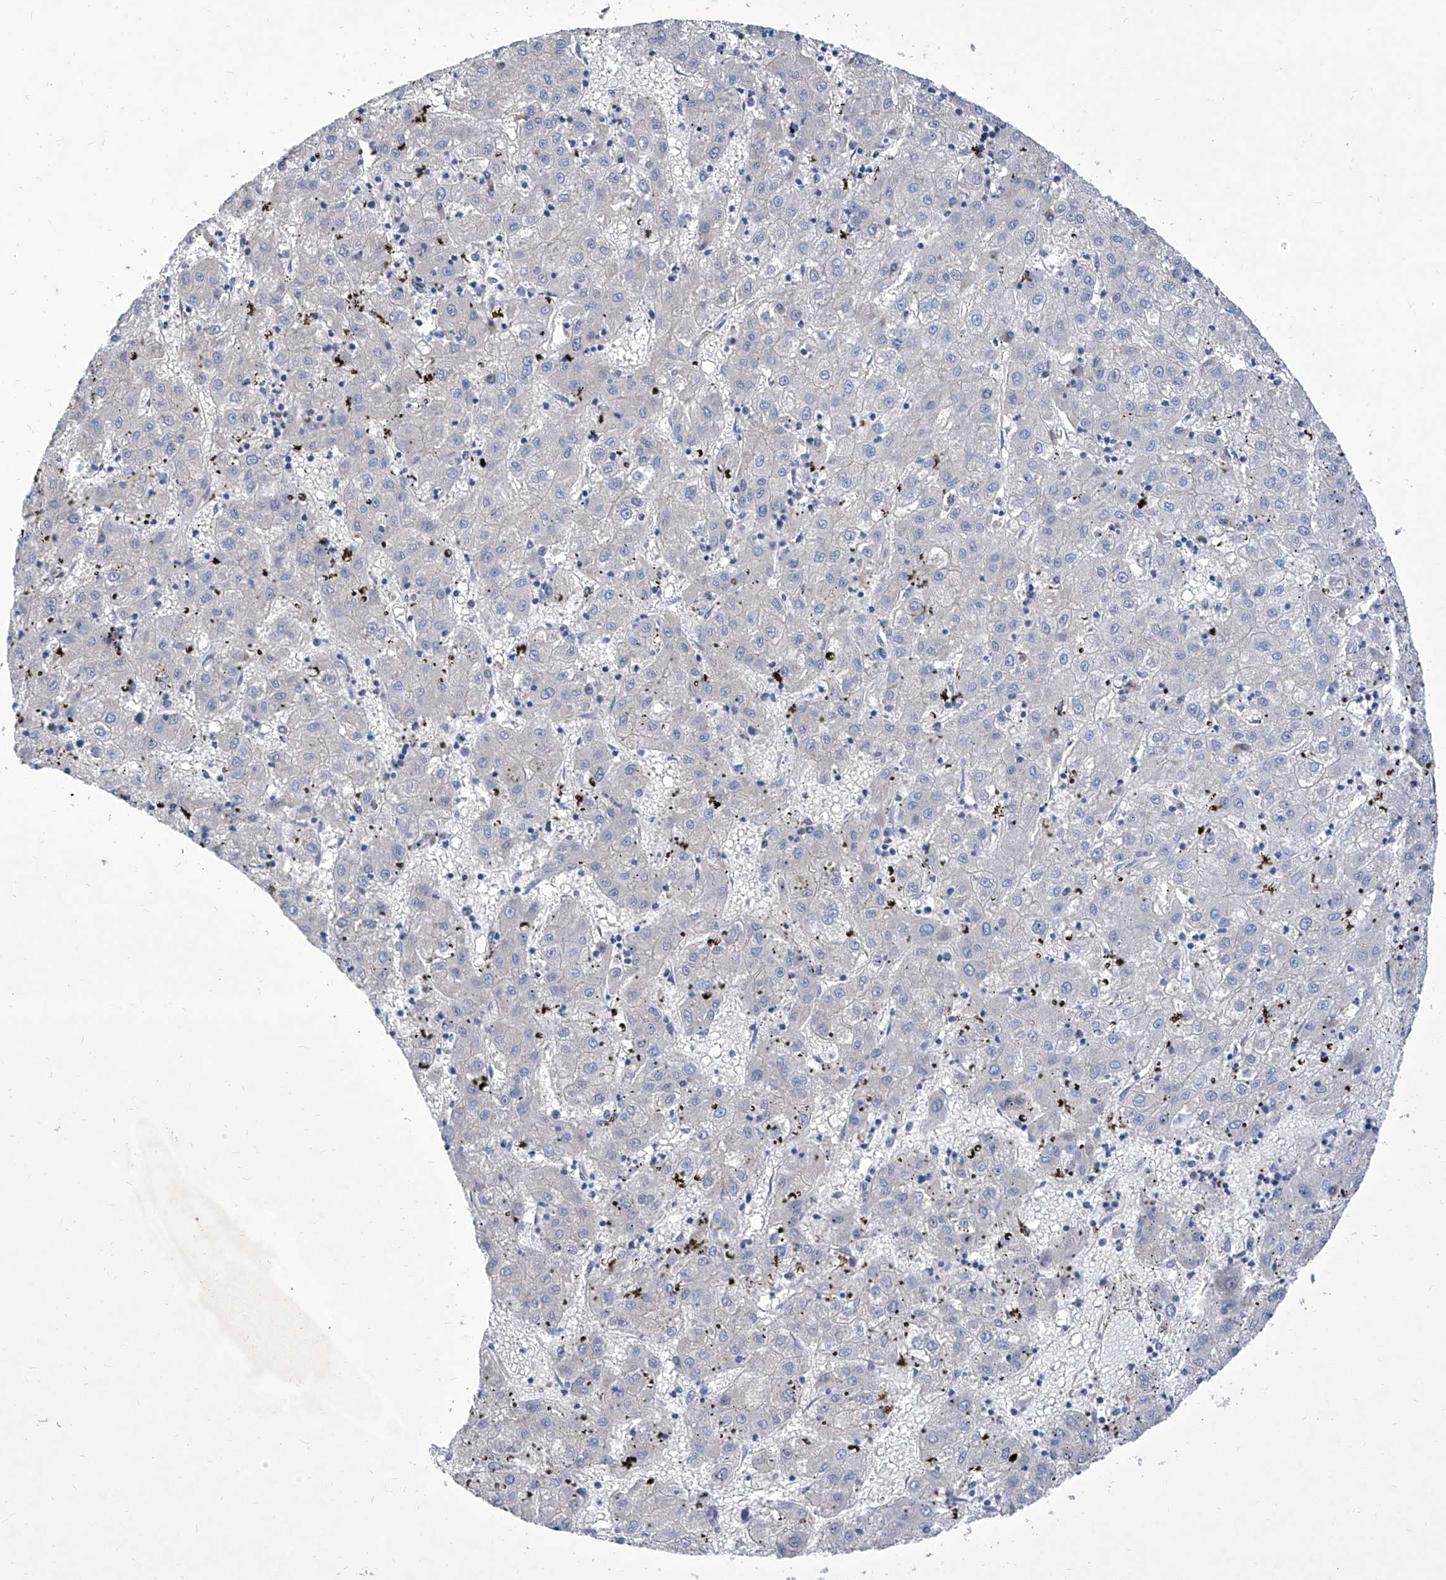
{"staining": {"intensity": "negative", "quantity": "none", "location": "none"}, "tissue": "liver cancer", "cell_type": "Tumor cells", "image_type": "cancer", "snomed": [{"axis": "morphology", "description": "Carcinoma, Hepatocellular, NOS"}, {"axis": "topography", "description": "Liver"}], "caption": "Immunohistochemical staining of liver hepatocellular carcinoma reveals no significant positivity in tumor cells.", "gene": "TJAP1", "patient": {"sex": "male", "age": 72}}